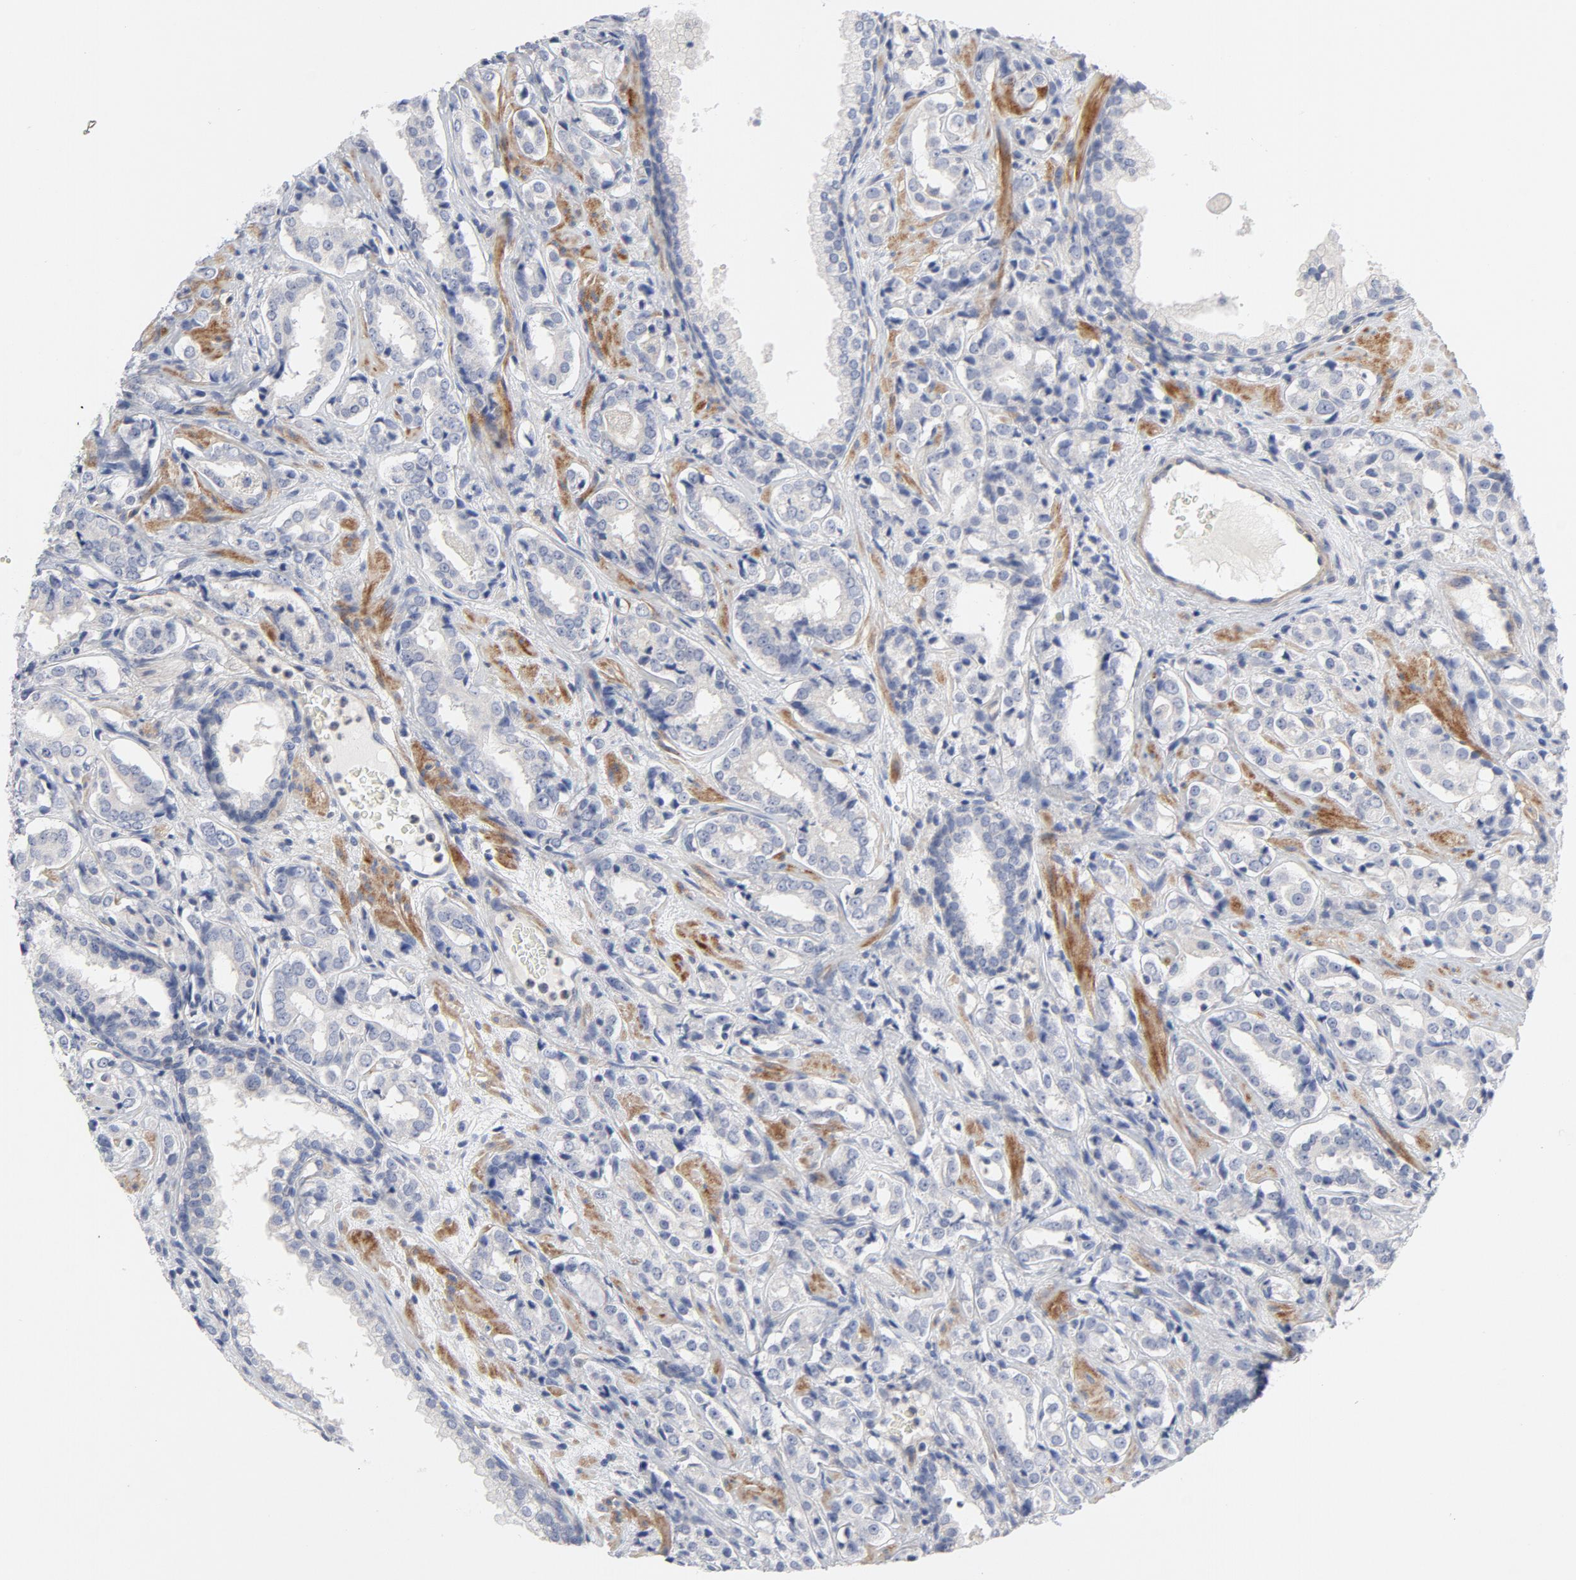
{"staining": {"intensity": "negative", "quantity": "none", "location": "none"}, "tissue": "prostate cancer", "cell_type": "Tumor cells", "image_type": "cancer", "snomed": [{"axis": "morphology", "description": "Adenocarcinoma, Medium grade"}, {"axis": "topography", "description": "Prostate"}], "caption": "High magnification brightfield microscopy of prostate adenocarcinoma (medium-grade) stained with DAB (brown) and counterstained with hematoxylin (blue): tumor cells show no significant expression.", "gene": "ROCK1", "patient": {"sex": "male", "age": 60}}